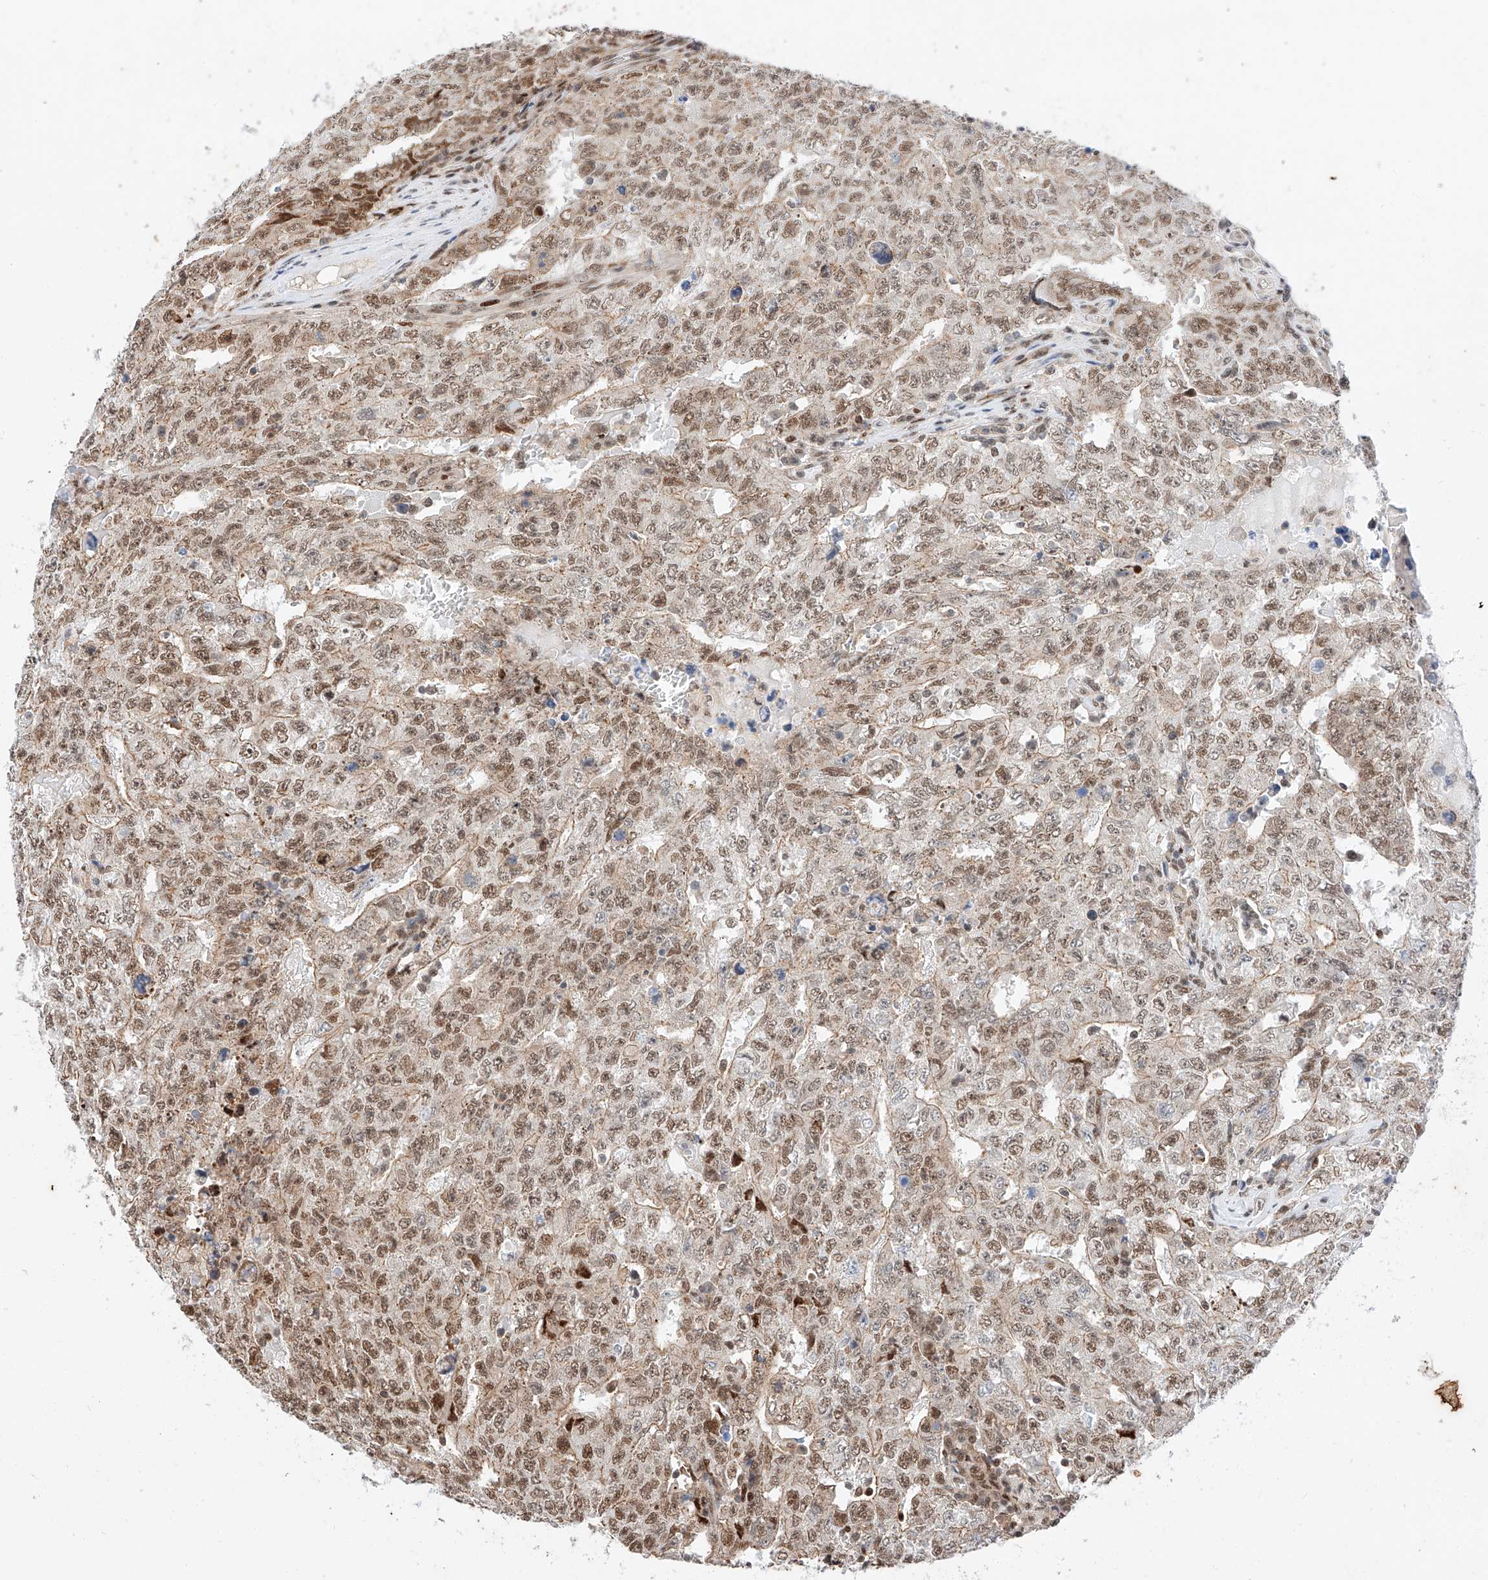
{"staining": {"intensity": "moderate", "quantity": ">75%", "location": "nuclear"}, "tissue": "testis cancer", "cell_type": "Tumor cells", "image_type": "cancer", "snomed": [{"axis": "morphology", "description": "Carcinoma, Embryonal, NOS"}, {"axis": "topography", "description": "Testis"}], "caption": "Protein staining of testis cancer (embryonal carcinoma) tissue displays moderate nuclear staining in about >75% of tumor cells.", "gene": "HDAC9", "patient": {"sex": "male", "age": 26}}